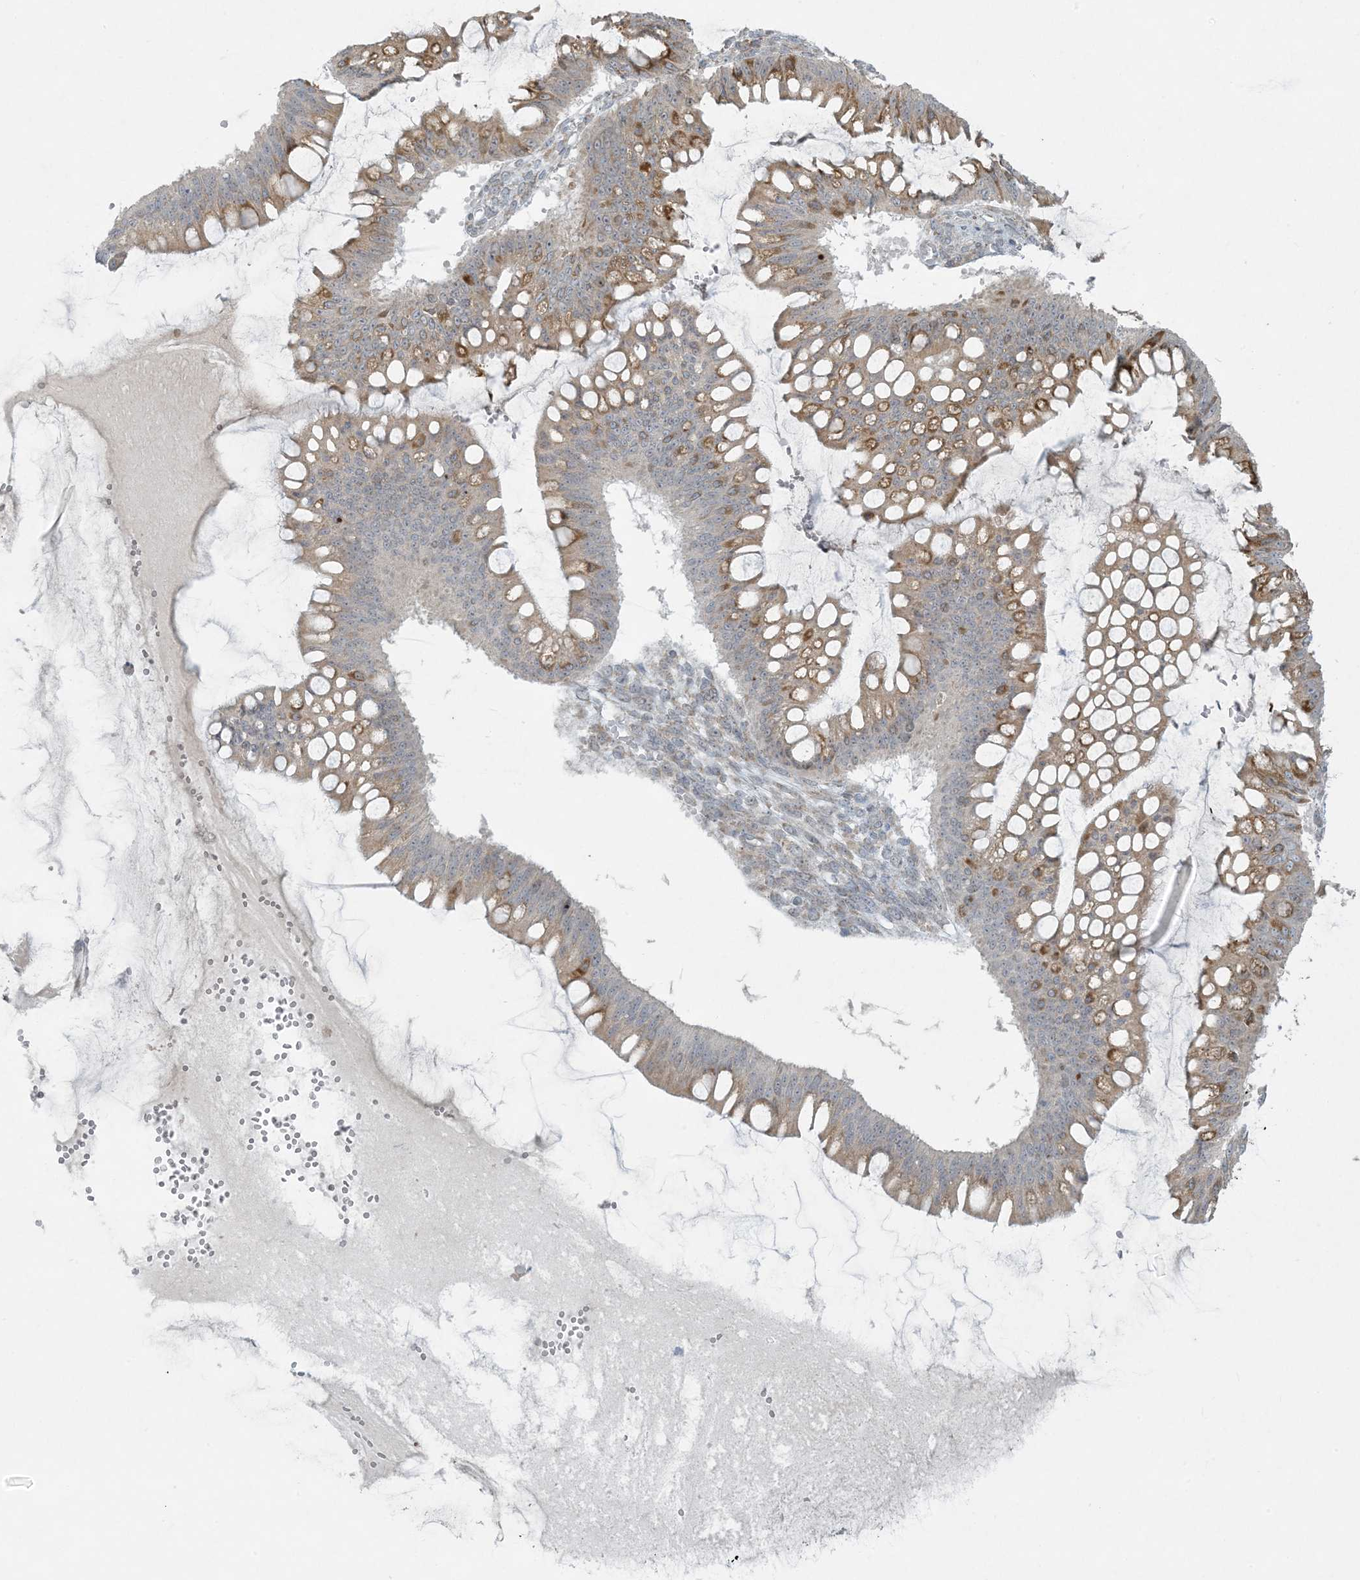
{"staining": {"intensity": "moderate", "quantity": "<25%", "location": "cytoplasmic/membranous,nuclear"}, "tissue": "ovarian cancer", "cell_type": "Tumor cells", "image_type": "cancer", "snomed": [{"axis": "morphology", "description": "Cystadenocarcinoma, mucinous, NOS"}, {"axis": "topography", "description": "Ovary"}], "caption": "An IHC histopathology image of neoplastic tissue is shown. Protein staining in brown shows moderate cytoplasmic/membranous and nuclear positivity in ovarian mucinous cystadenocarcinoma within tumor cells. The protein of interest is stained brown, and the nuclei are stained in blue (DAB IHC with brightfield microscopy, high magnification).", "gene": "HACL1", "patient": {"sex": "female", "age": 73}}